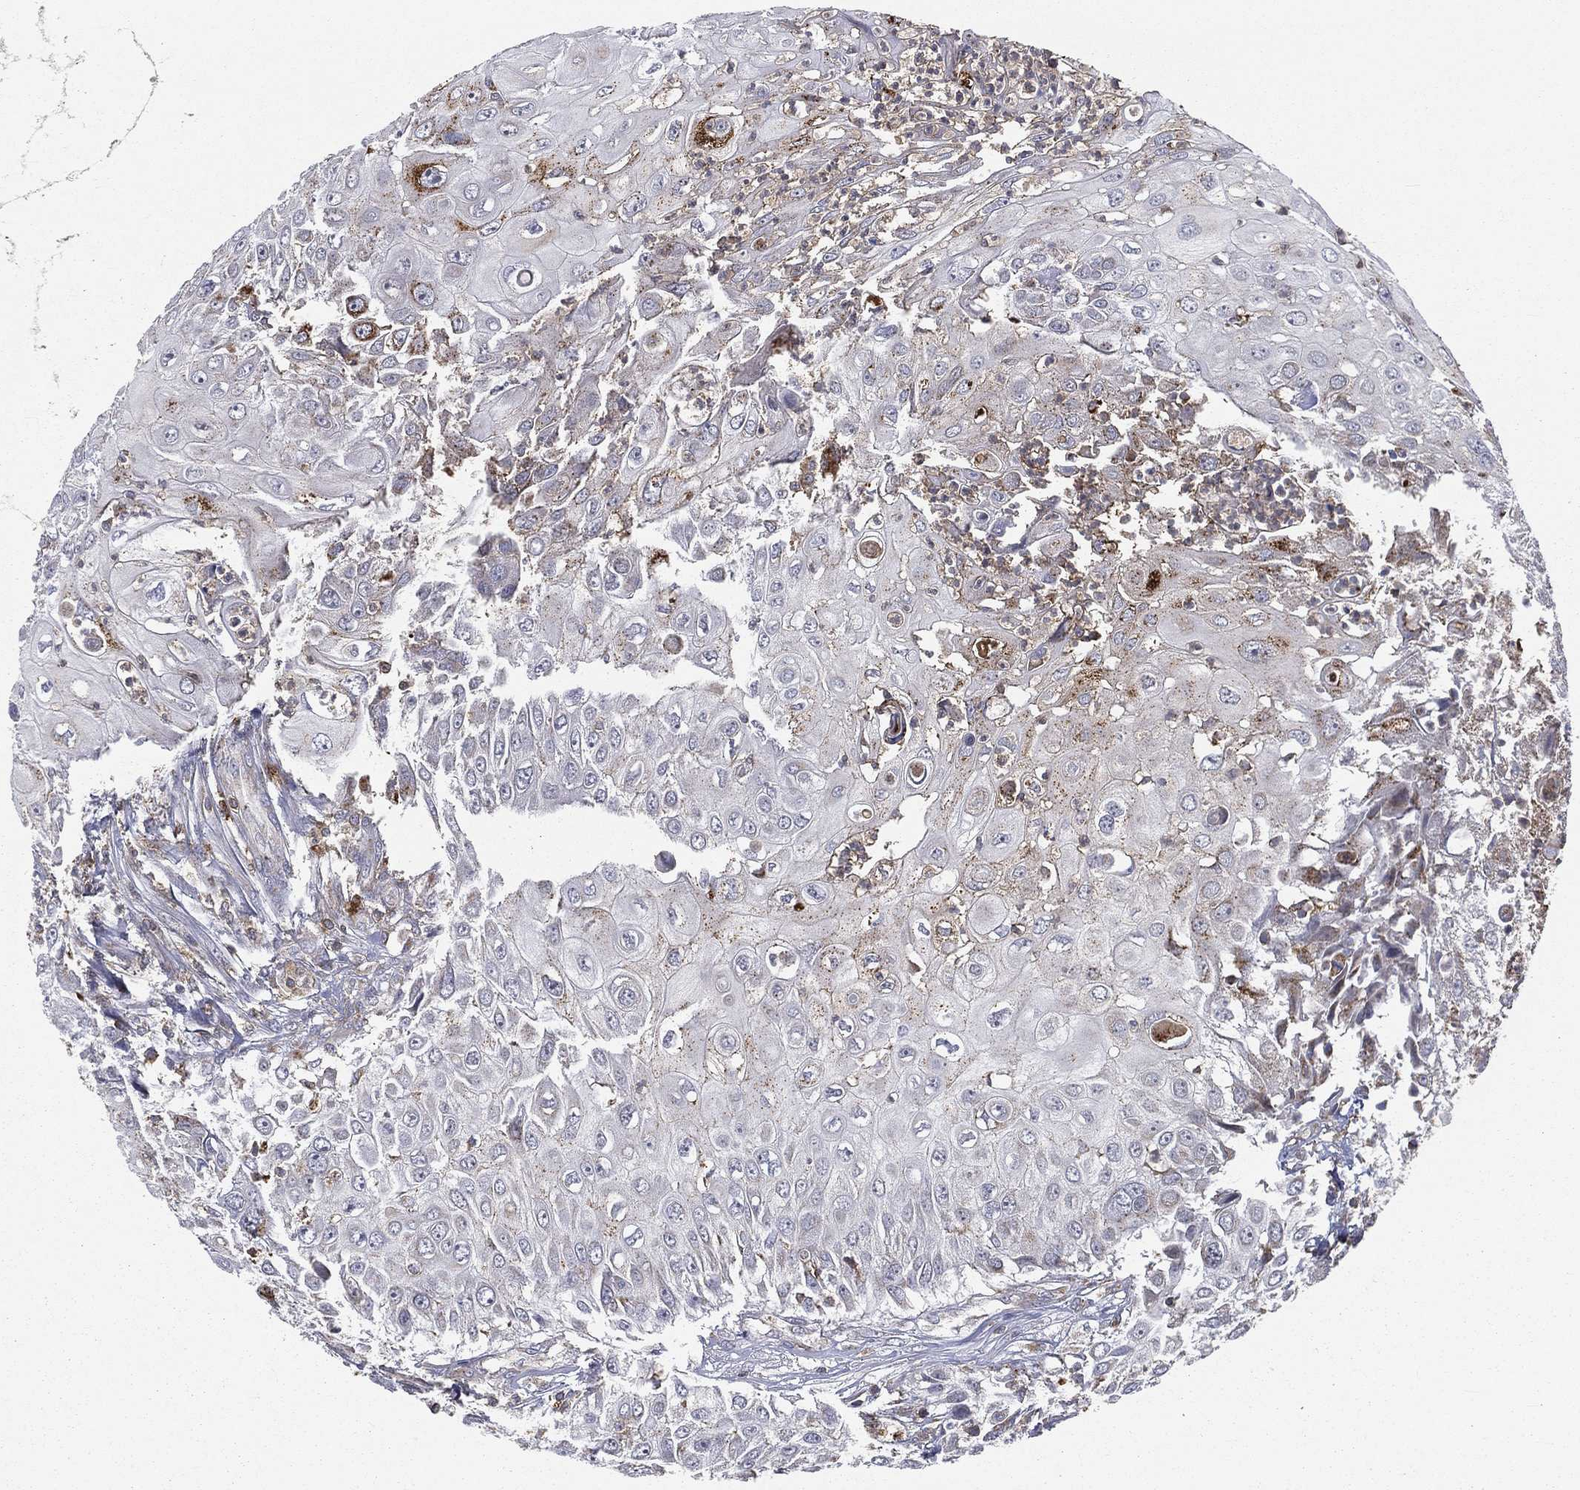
{"staining": {"intensity": "moderate", "quantity": "<25%", "location": "cytoplasmic/membranous"}, "tissue": "urothelial cancer", "cell_type": "Tumor cells", "image_type": "cancer", "snomed": [{"axis": "morphology", "description": "Urothelial carcinoma, High grade"}, {"axis": "topography", "description": "Urinary bladder"}], "caption": "High-grade urothelial carcinoma stained with immunohistochemistry demonstrates moderate cytoplasmic/membranous positivity in approximately <25% of tumor cells.", "gene": "RIN3", "patient": {"sex": "female", "age": 79}}